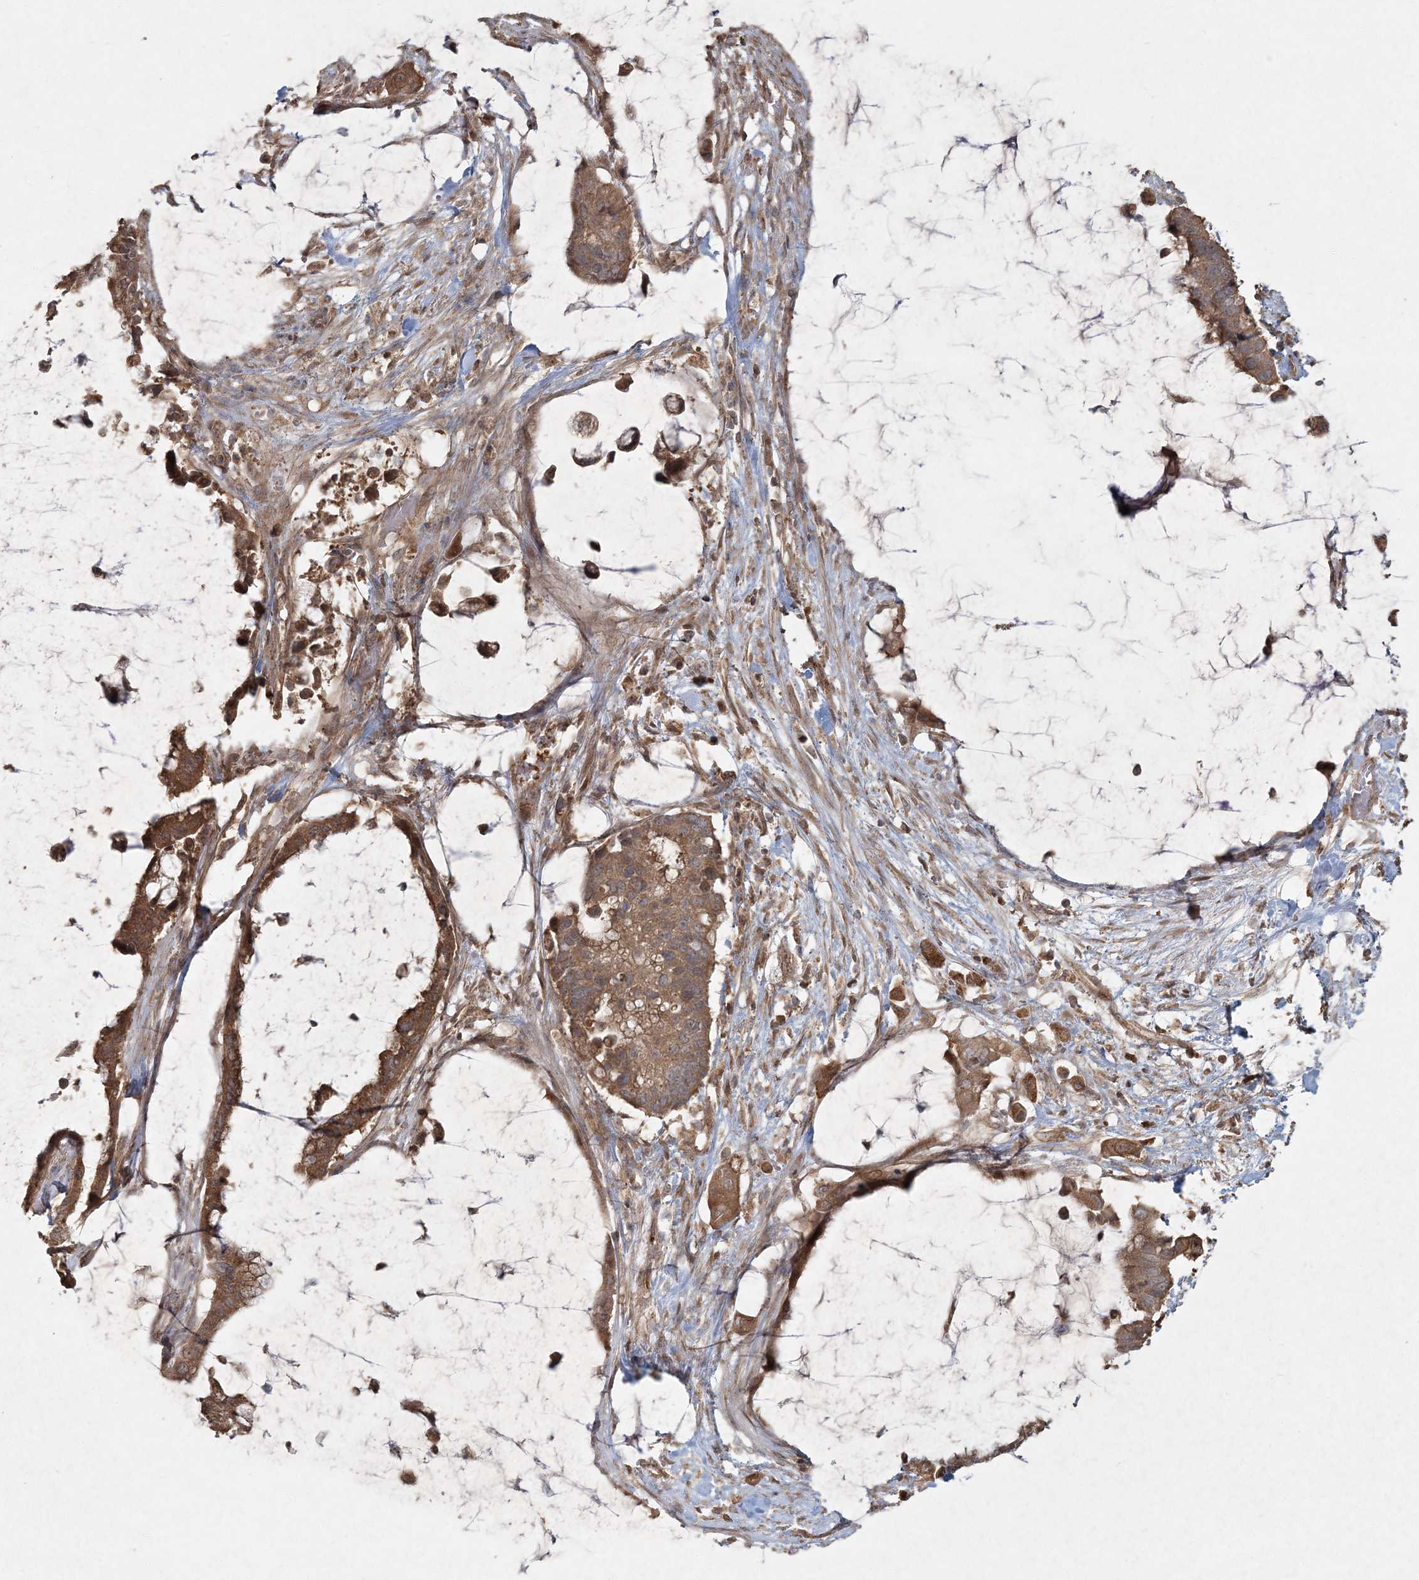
{"staining": {"intensity": "moderate", "quantity": ">75%", "location": "cytoplasmic/membranous"}, "tissue": "pancreatic cancer", "cell_type": "Tumor cells", "image_type": "cancer", "snomed": [{"axis": "morphology", "description": "Adenocarcinoma, NOS"}, {"axis": "topography", "description": "Pancreas"}], "caption": "A medium amount of moderate cytoplasmic/membranous staining is identified in about >75% of tumor cells in pancreatic cancer tissue.", "gene": "ANAPC16", "patient": {"sex": "male", "age": 41}}